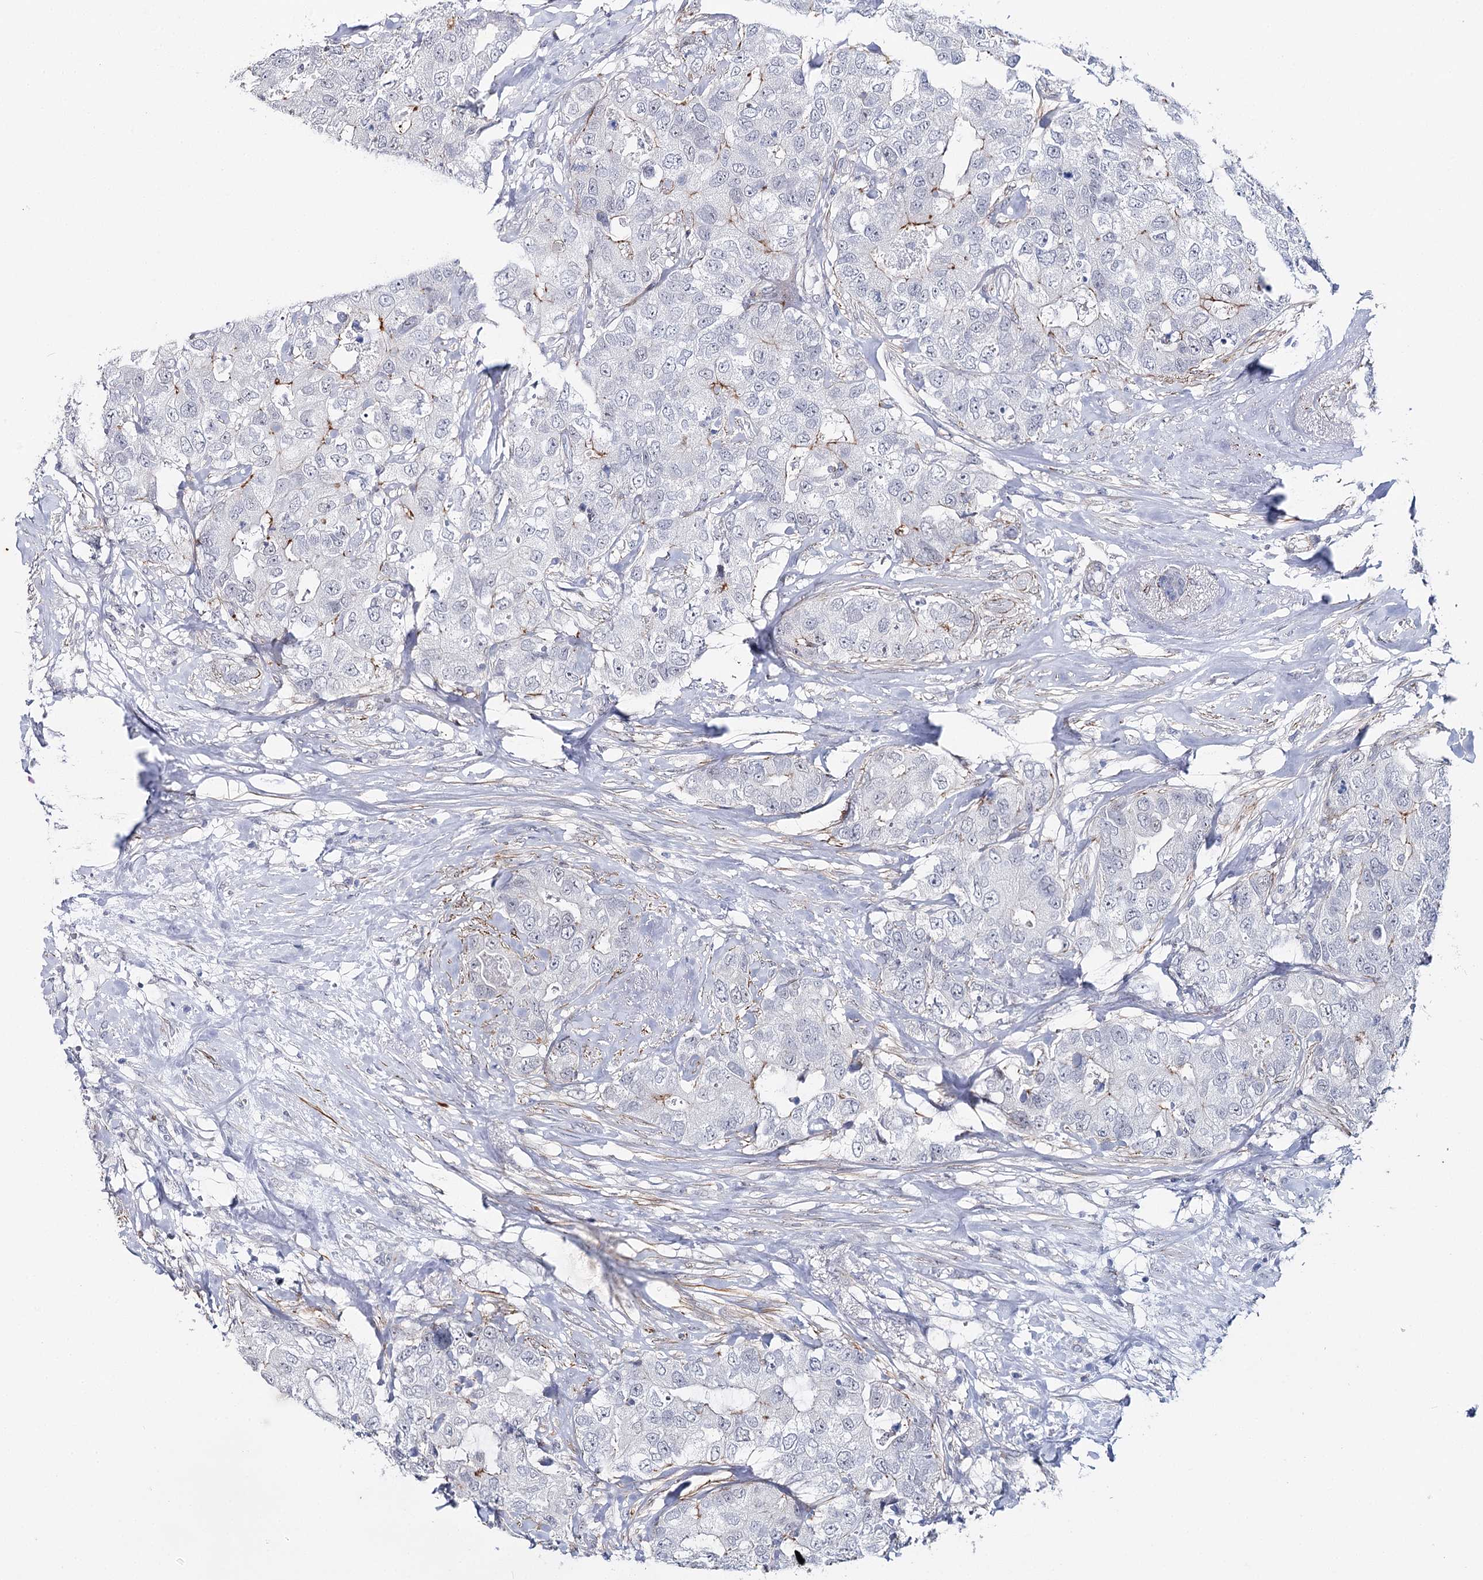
{"staining": {"intensity": "negative", "quantity": "none", "location": "none"}, "tissue": "breast cancer", "cell_type": "Tumor cells", "image_type": "cancer", "snomed": [{"axis": "morphology", "description": "Duct carcinoma"}, {"axis": "topography", "description": "Breast"}], "caption": "The image displays no significant expression in tumor cells of breast infiltrating ductal carcinoma.", "gene": "AGXT2", "patient": {"sex": "female", "age": 62}}